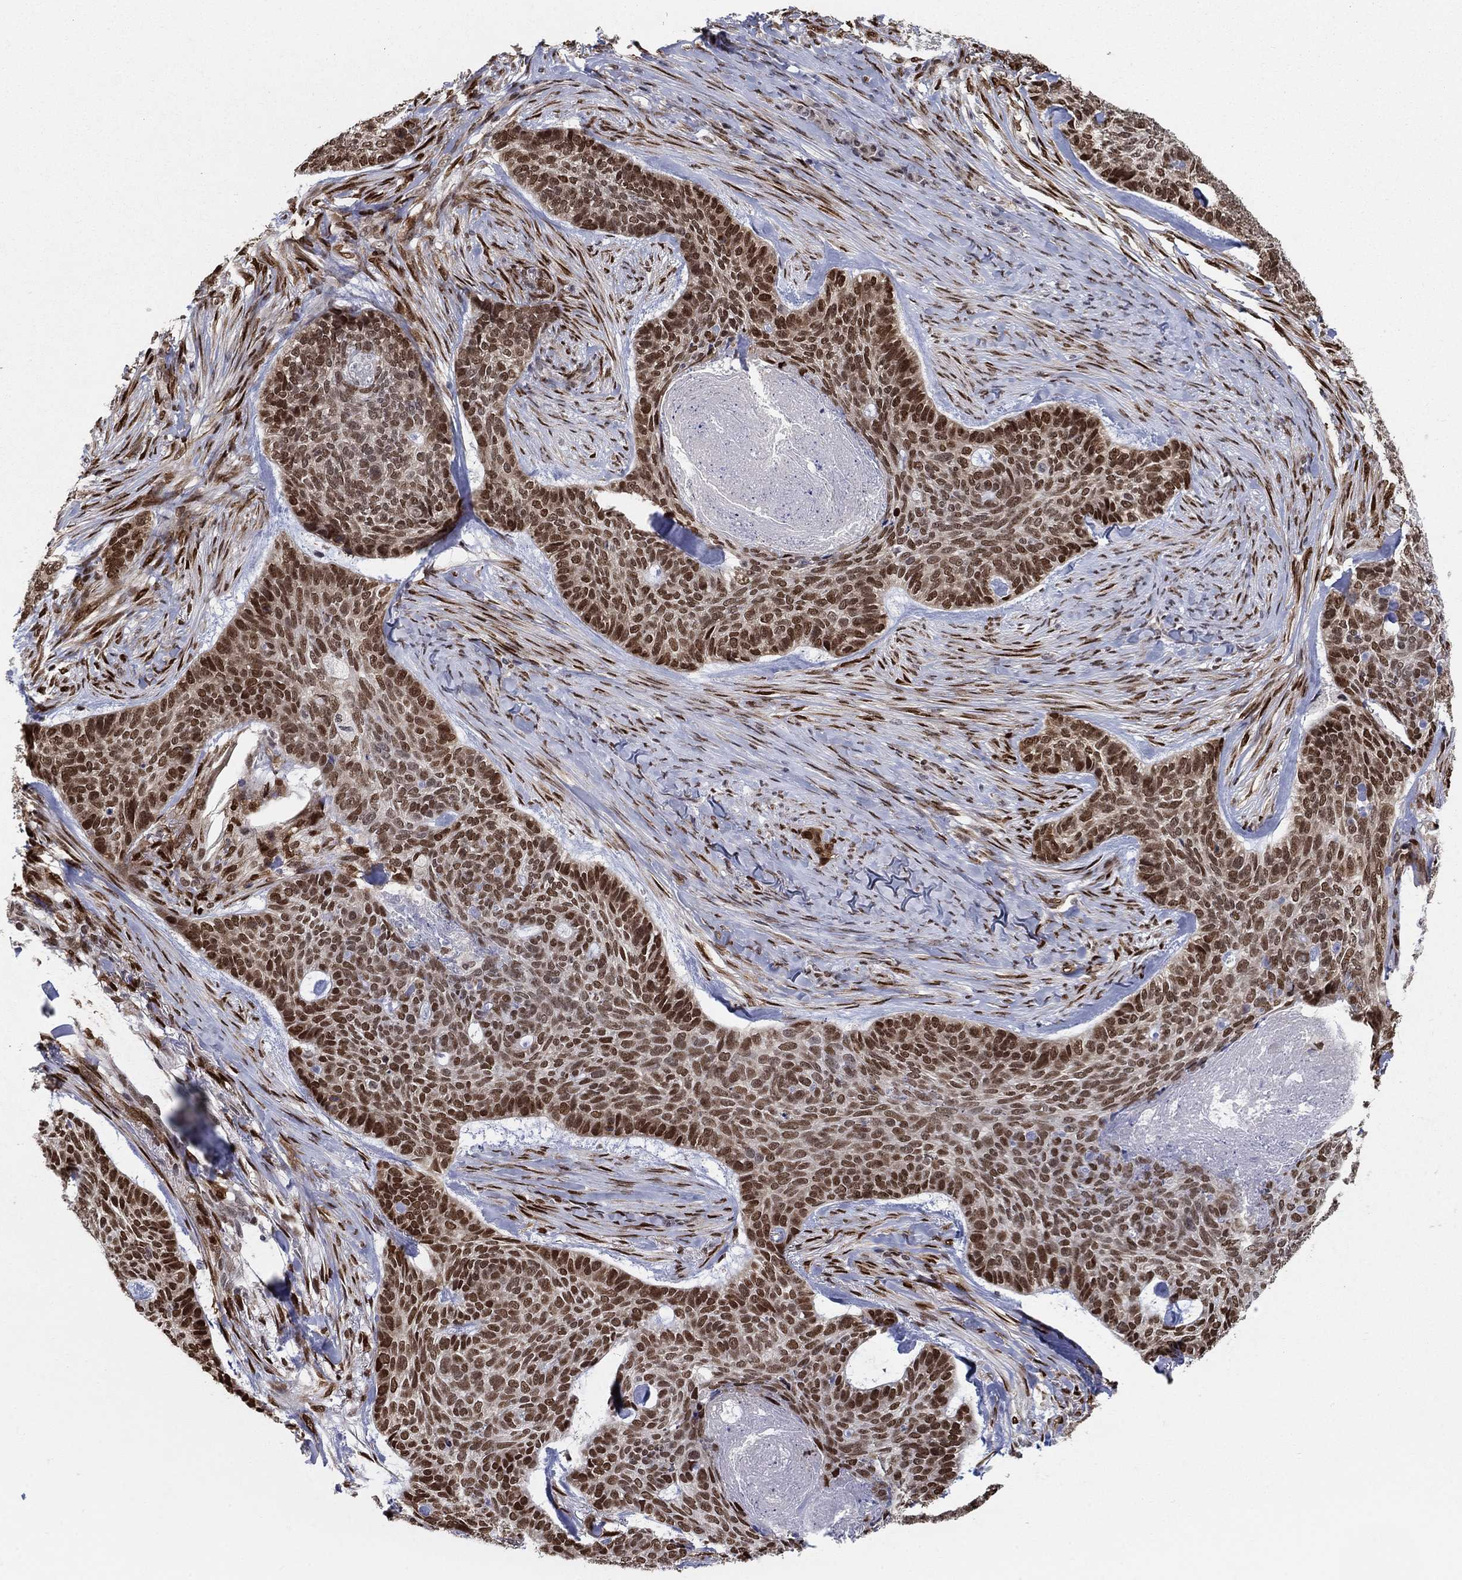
{"staining": {"intensity": "strong", "quantity": ">75%", "location": "nuclear"}, "tissue": "skin cancer", "cell_type": "Tumor cells", "image_type": "cancer", "snomed": [{"axis": "morphology", "description": "Basal cell carcinoma"}, {"axis": "topography", "description": "Skin"}], "caption": "An image showing strong nuclear expression in about >75% of tumor cells in skin cancer, as visualized by brown immunohistochemical staining.", "gene": "CENPE", "patient": {"sex": "female", "age": 69}}